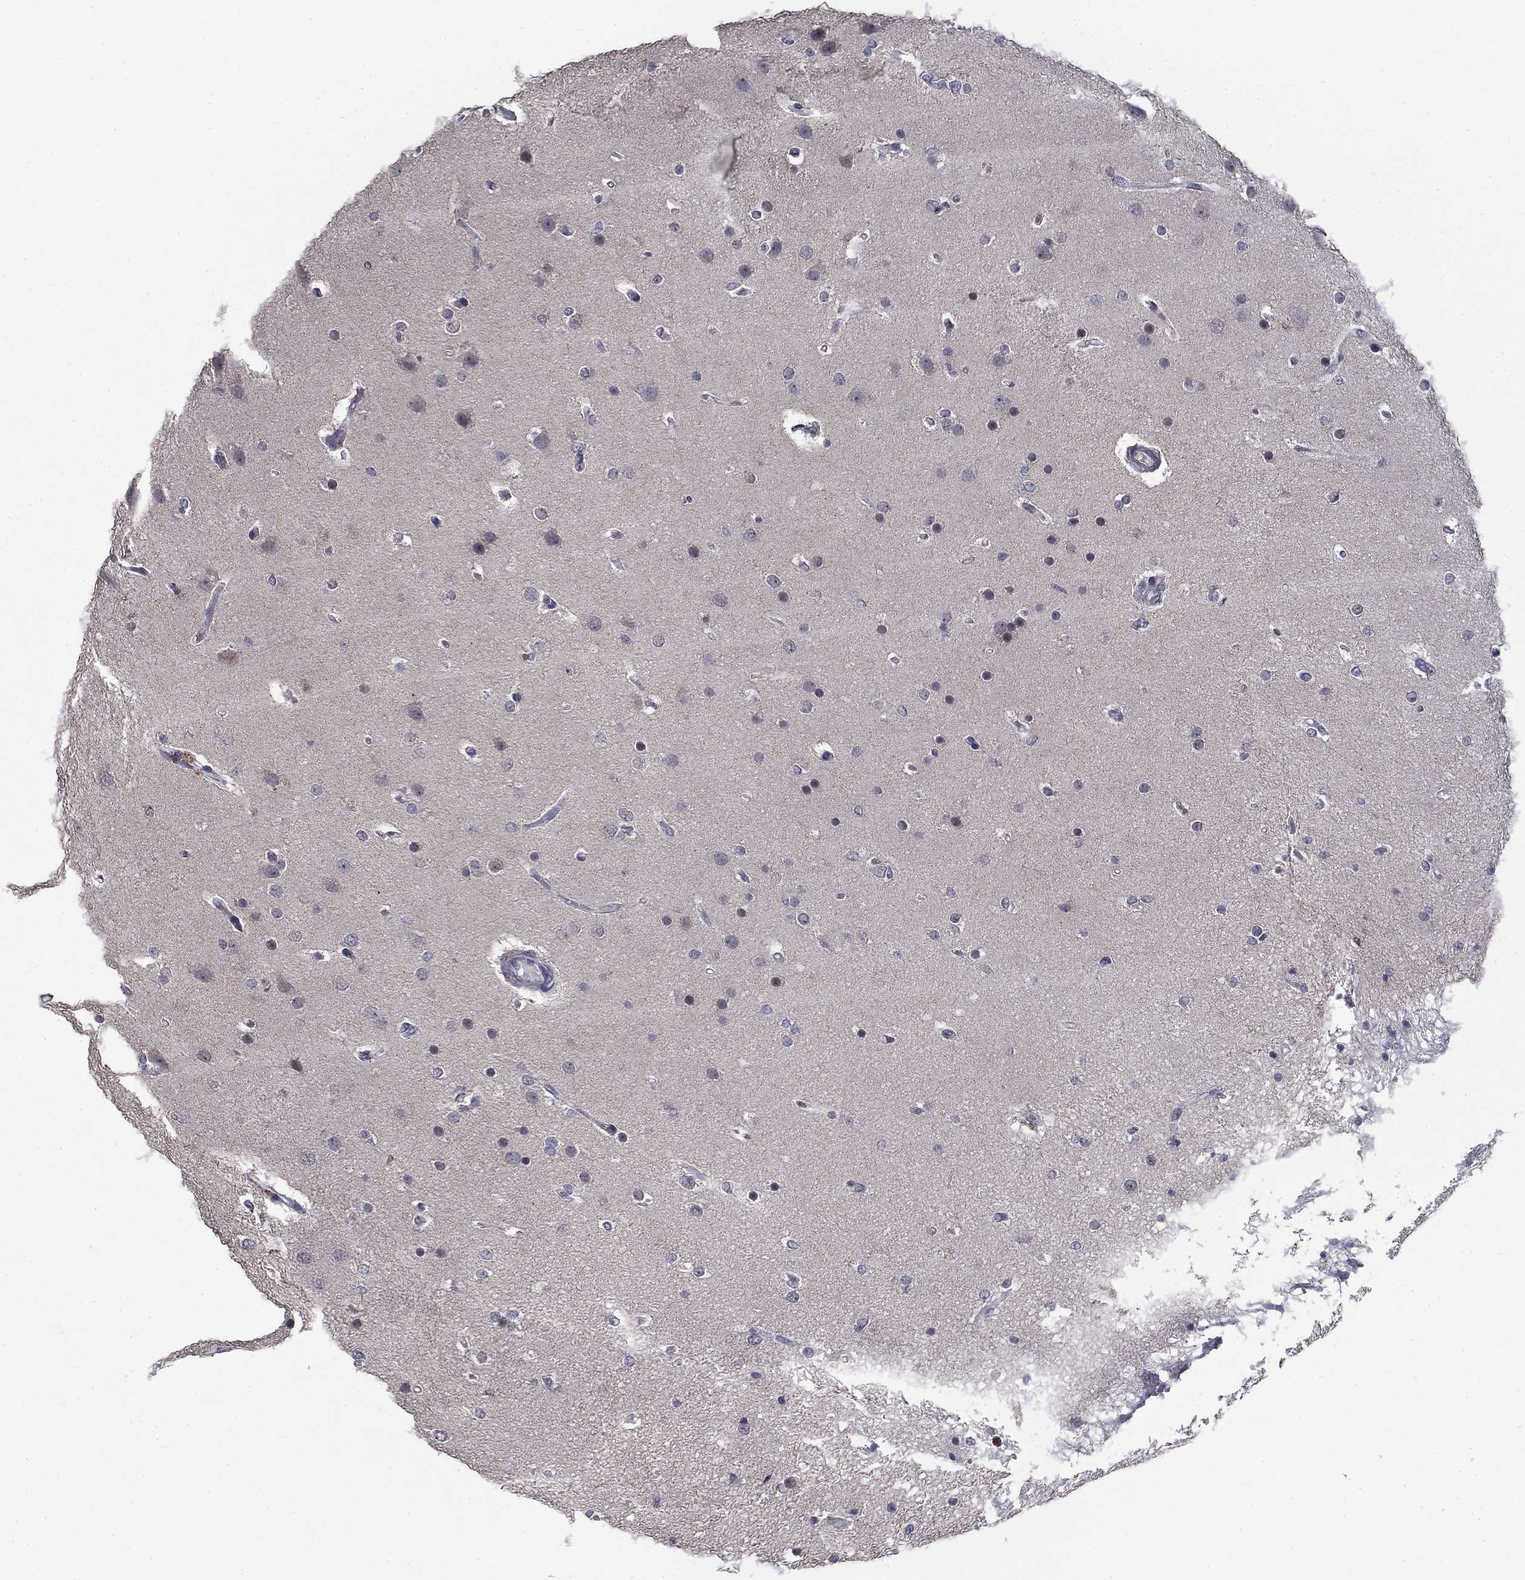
{"staining": {"intensity": "negative", "quantity": "none", "location": "none"}, "tissue": "glioma", "cell_type": "Tumor cells", "image_type": "cancer", "snomed": [{"axis": "morphology", "description": "Glioma, malignant, High grade"}, {"axis": "topography", "description": "Brain"}], "caption": "There is no significant staining in tumor cells of malignant glioma (high-grade).", "gene": "SPATA33", "patient": {"sex": "female", "age": 61}}